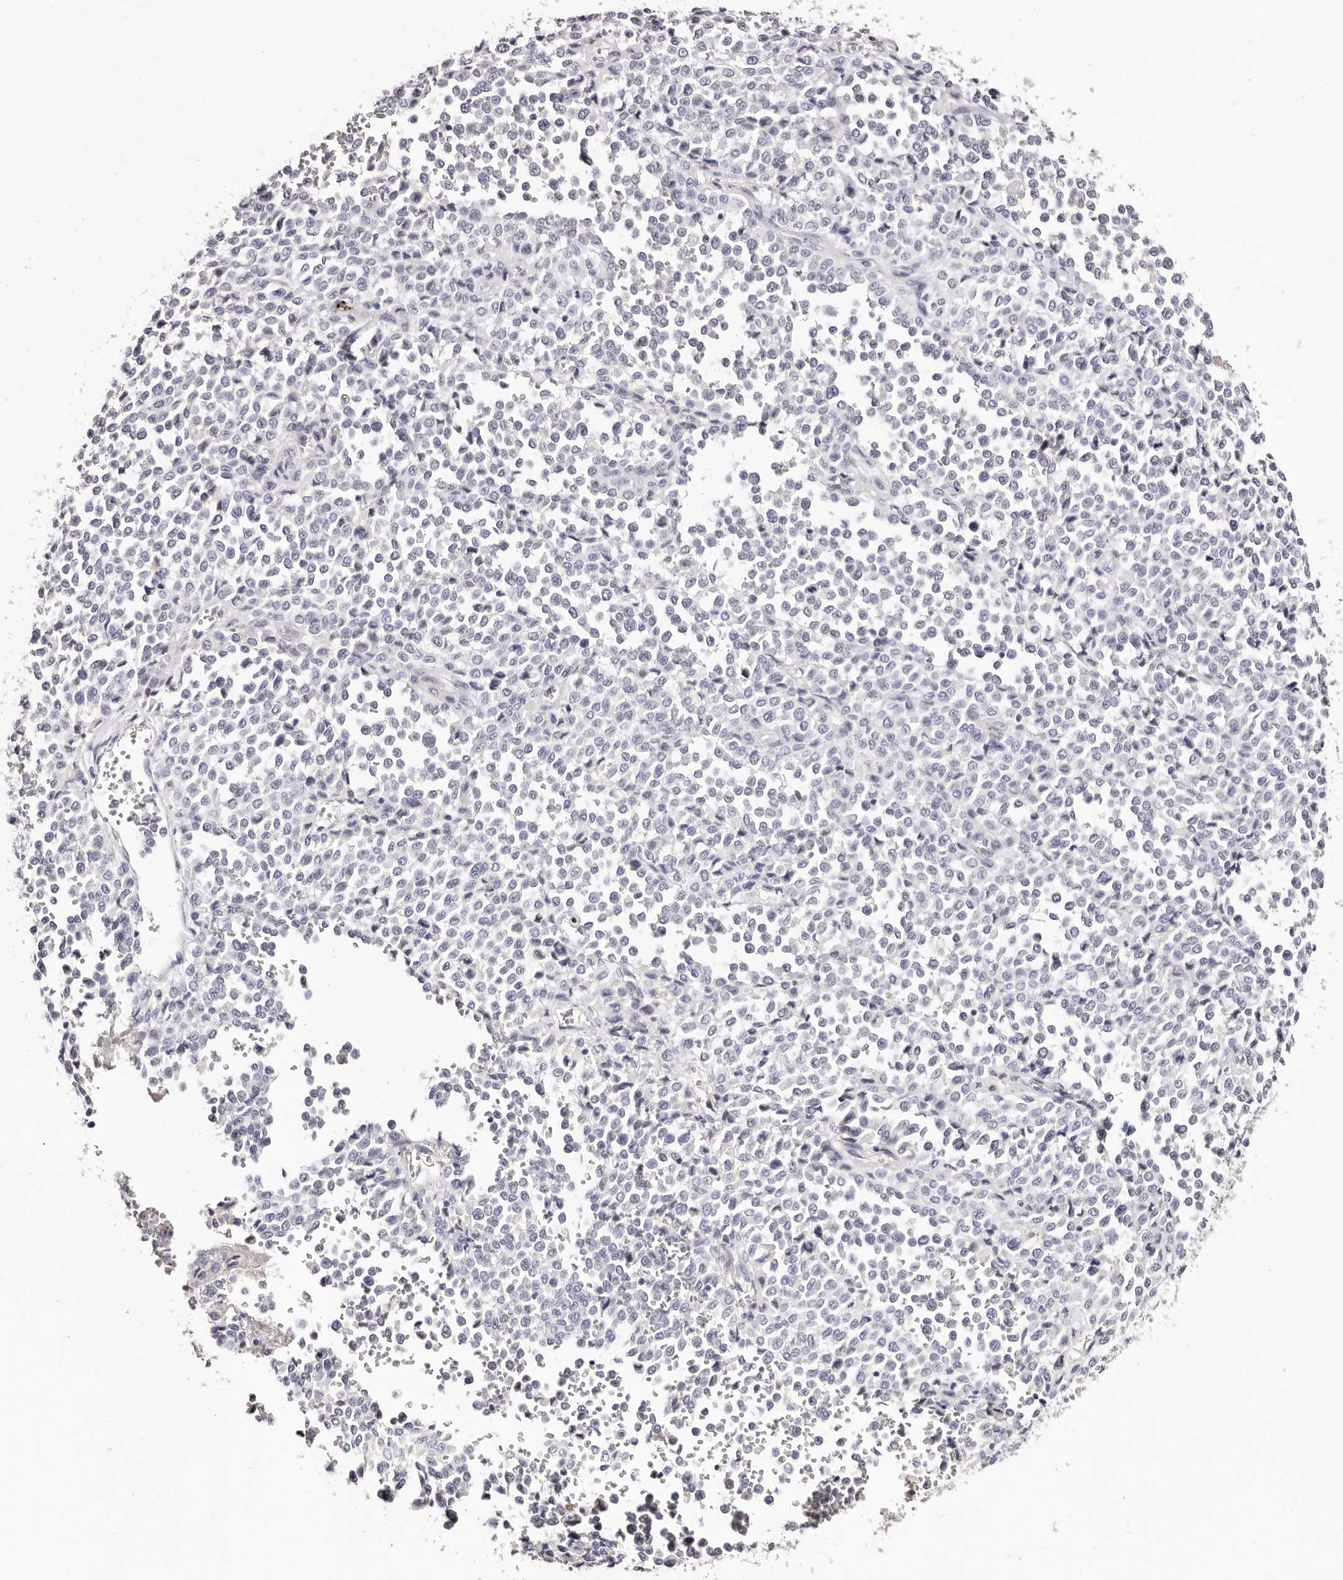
{"staining": {"intensity": "negative", "quantity": "none", "location": "none"}, "tissue": "melanoma", "cell_type": "Tumor cells", "image_type": "cancer", "snomed": [{"axis": "morphology", "description": "Malignant melanoma, Metastatic site"}, {"axis": "topography", "description": "Pancreas"}], "caption": "The image displays no staining of tumor cells in malignant melanoma (metastatic site). The staining was performed using DAB (3,3'-diaminobenzidine) to visualize the protein expression in brown, while the nuclei were stained in blue with hematoxylin (Magnification: 20x).", "gene": "PF4", "patient": {"sex": "female", "age": 30}}